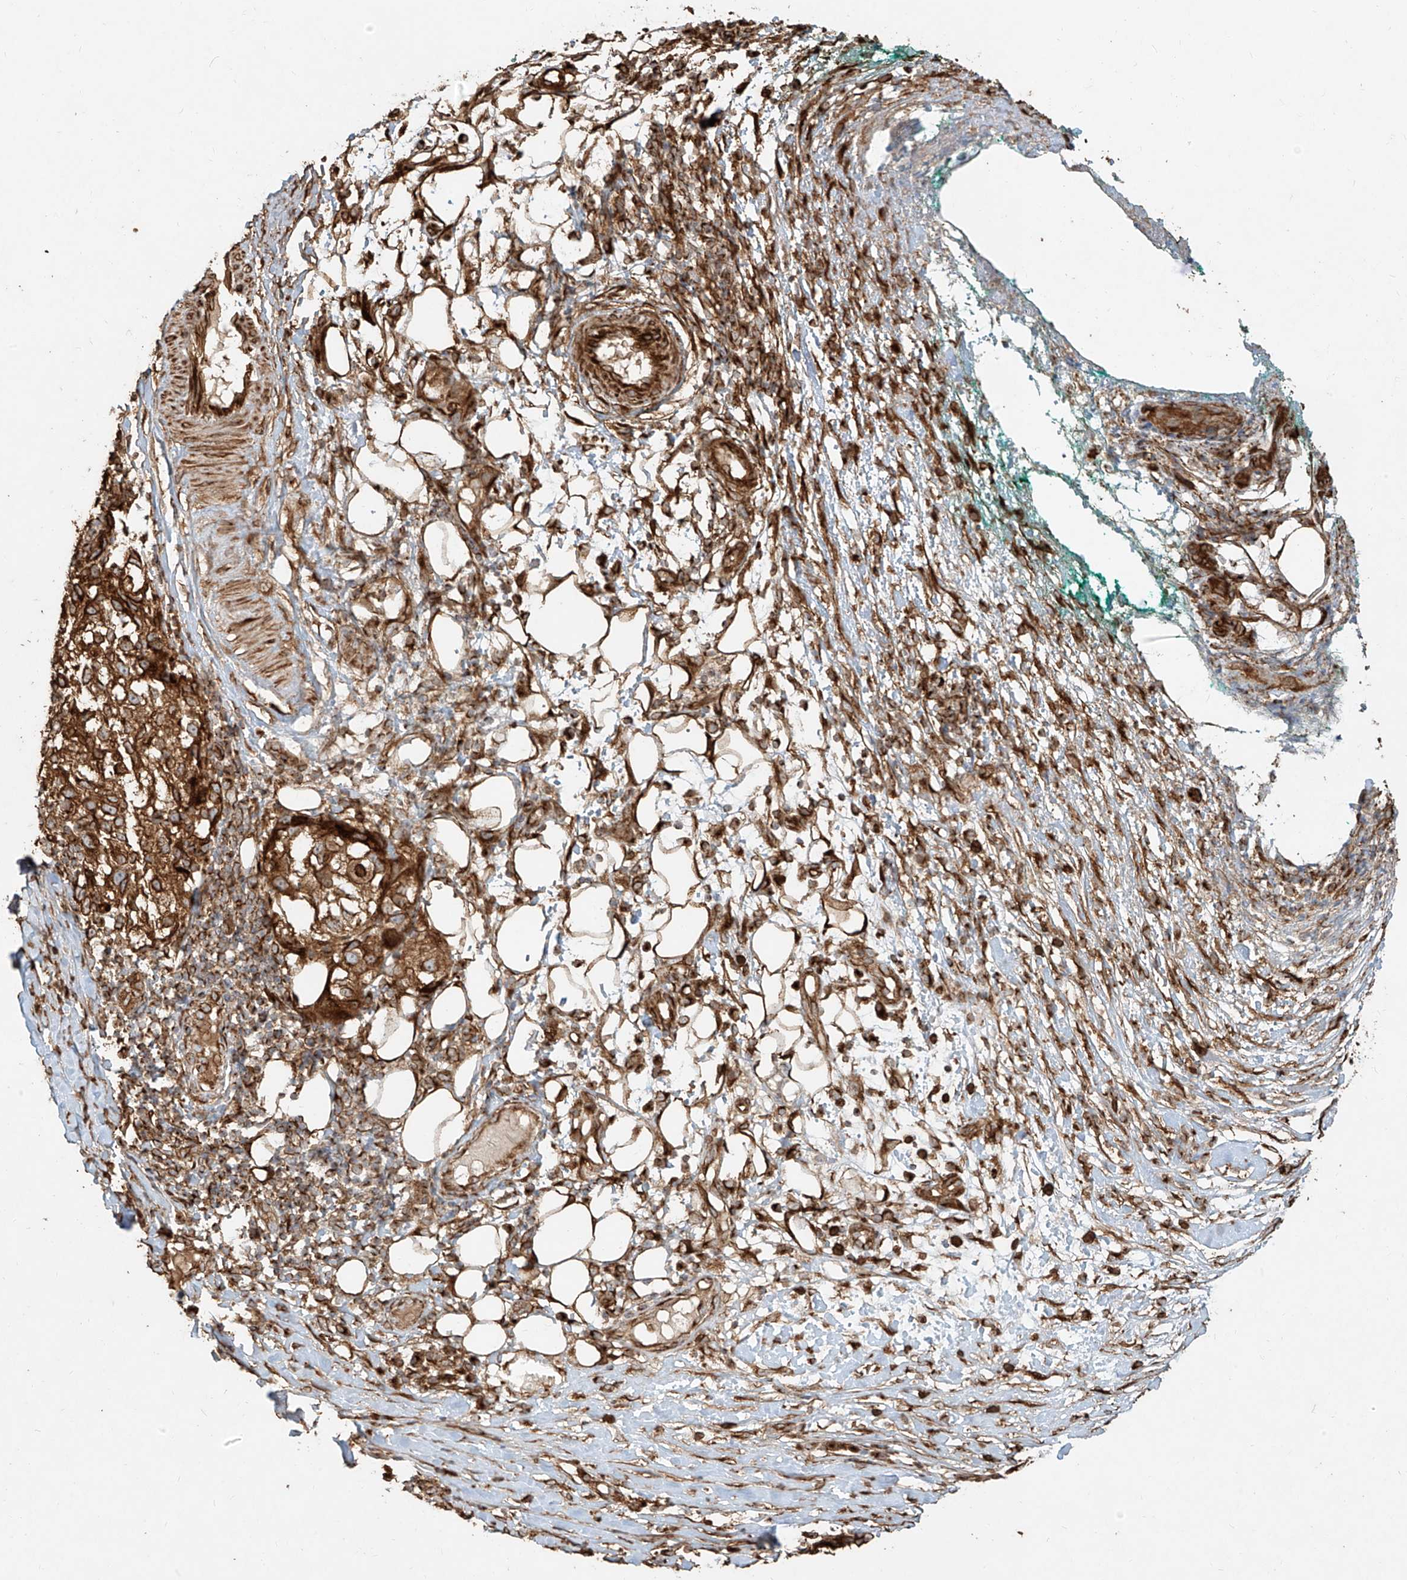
{"staining": {"intensity": "strong", "quantity": ">75%", "location": "cytoplasmic/membranous"}, "tissue": "melanoma", "cell_type": "Tumor cells", "image_type": "cancer", "snomed": [{"axis": "morphology", "description": "Necrosis, NOS"}, {"axis": "morphology", "description": "Malignant melanoma, NOS"}, {"axis": "topography", "description": "Skin"}], "caption": "A high amount of strong cytoplasmic/membranous expression is identified in about >75% of tumor cells in melanoma tissue. (DAB IHC, brown staining for protein, blue staining for nuclei).", "gene": "EFNB1", "patient": {"sex": "female", "age": 87}}